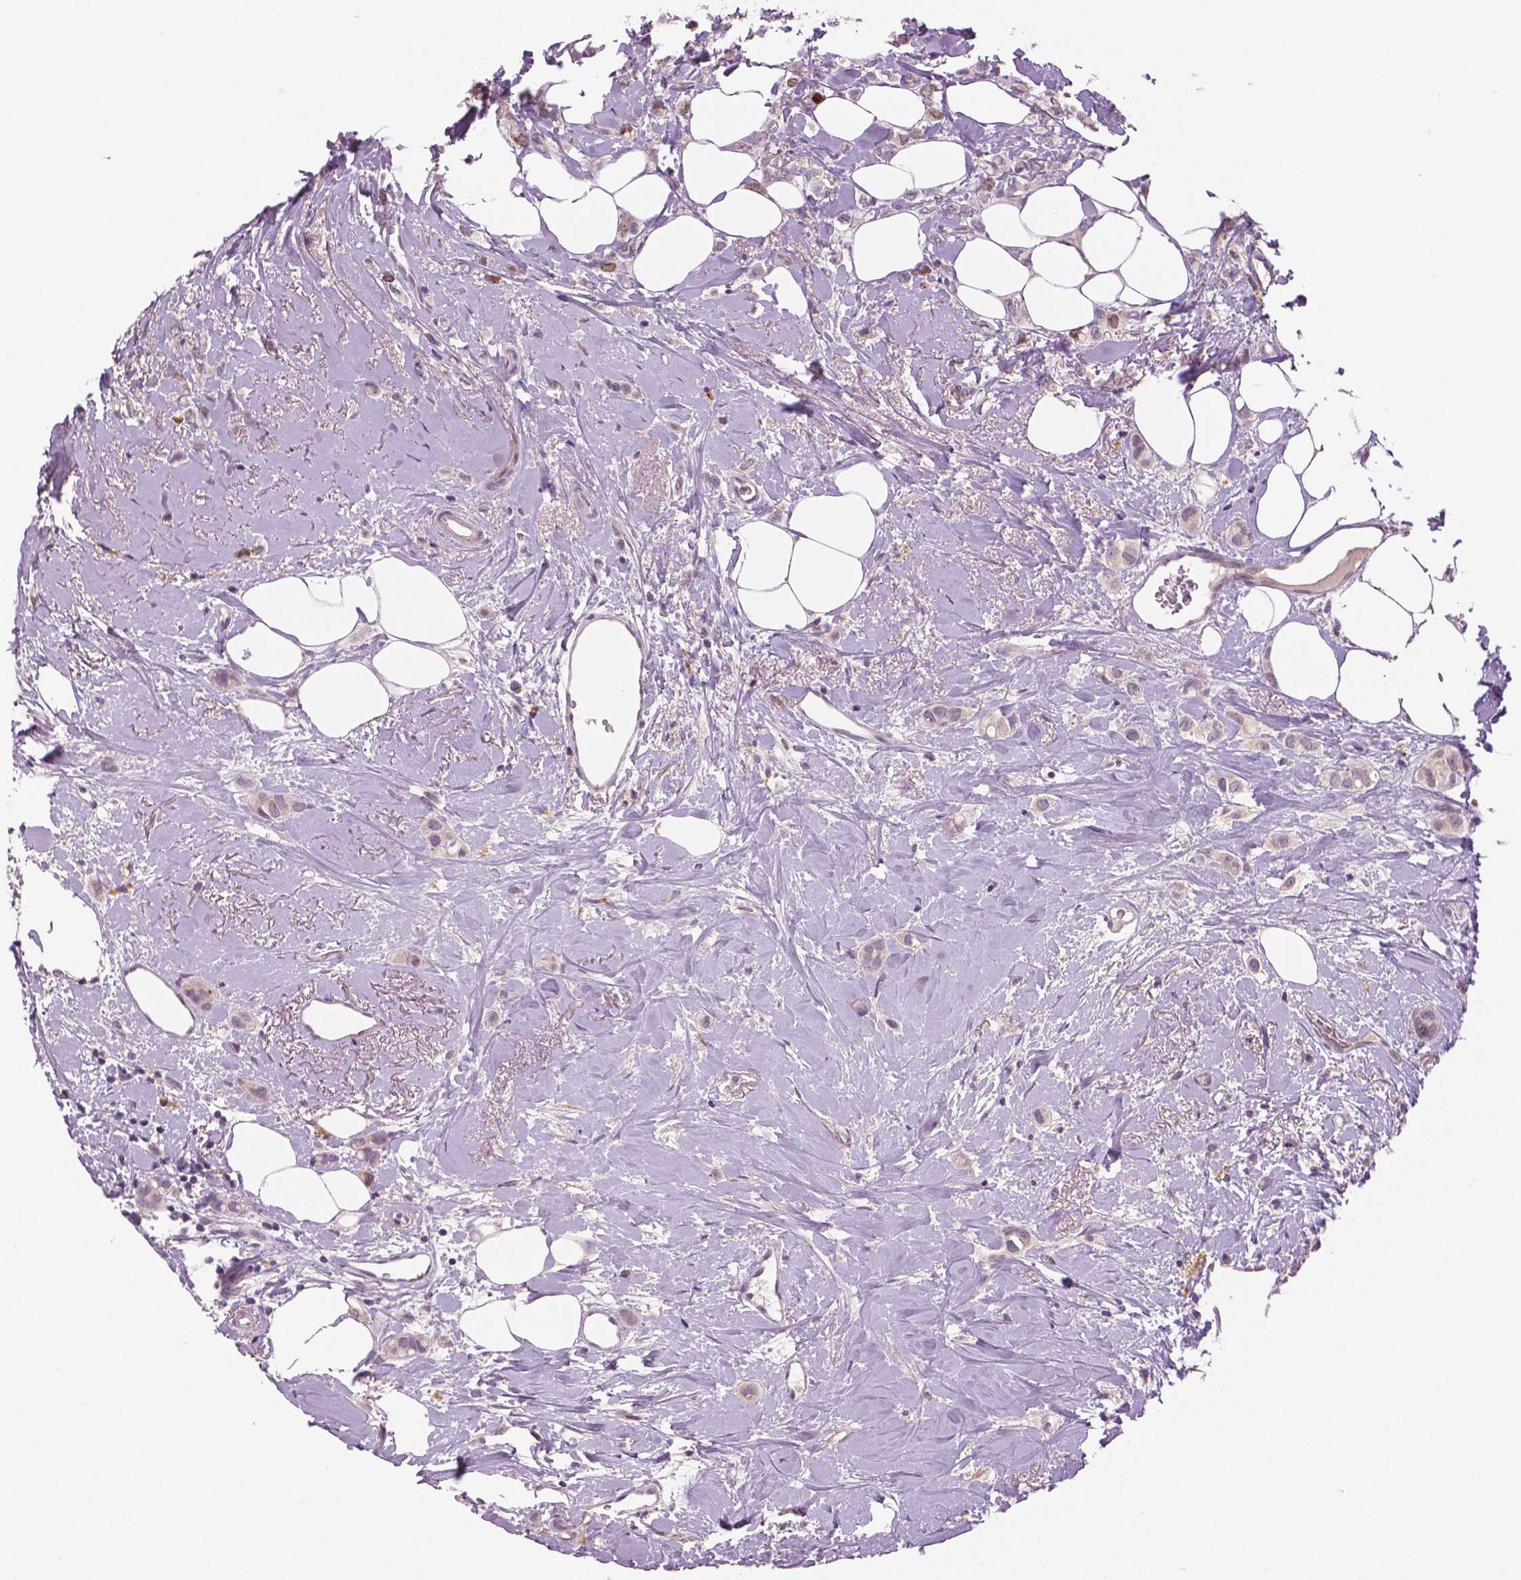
{"staining": {"intensity": "weak", "quantity": "<25%", "location": "nuclear"}, "tissue": "breast cancer", "cell_type": "Tumor cells", "image_type": "cancer", "snomed": [{"axis": "morphology", "description": "Lobular carcinoma"}, {"axis": "topography", "description": "Breast"}], "caption": "Micrograph shows no significant protein staining in tumor cells of breast cancer (lobular carcinoma).", "gene": "MKI67", "patient": {"sex": "female", "age": 66}}